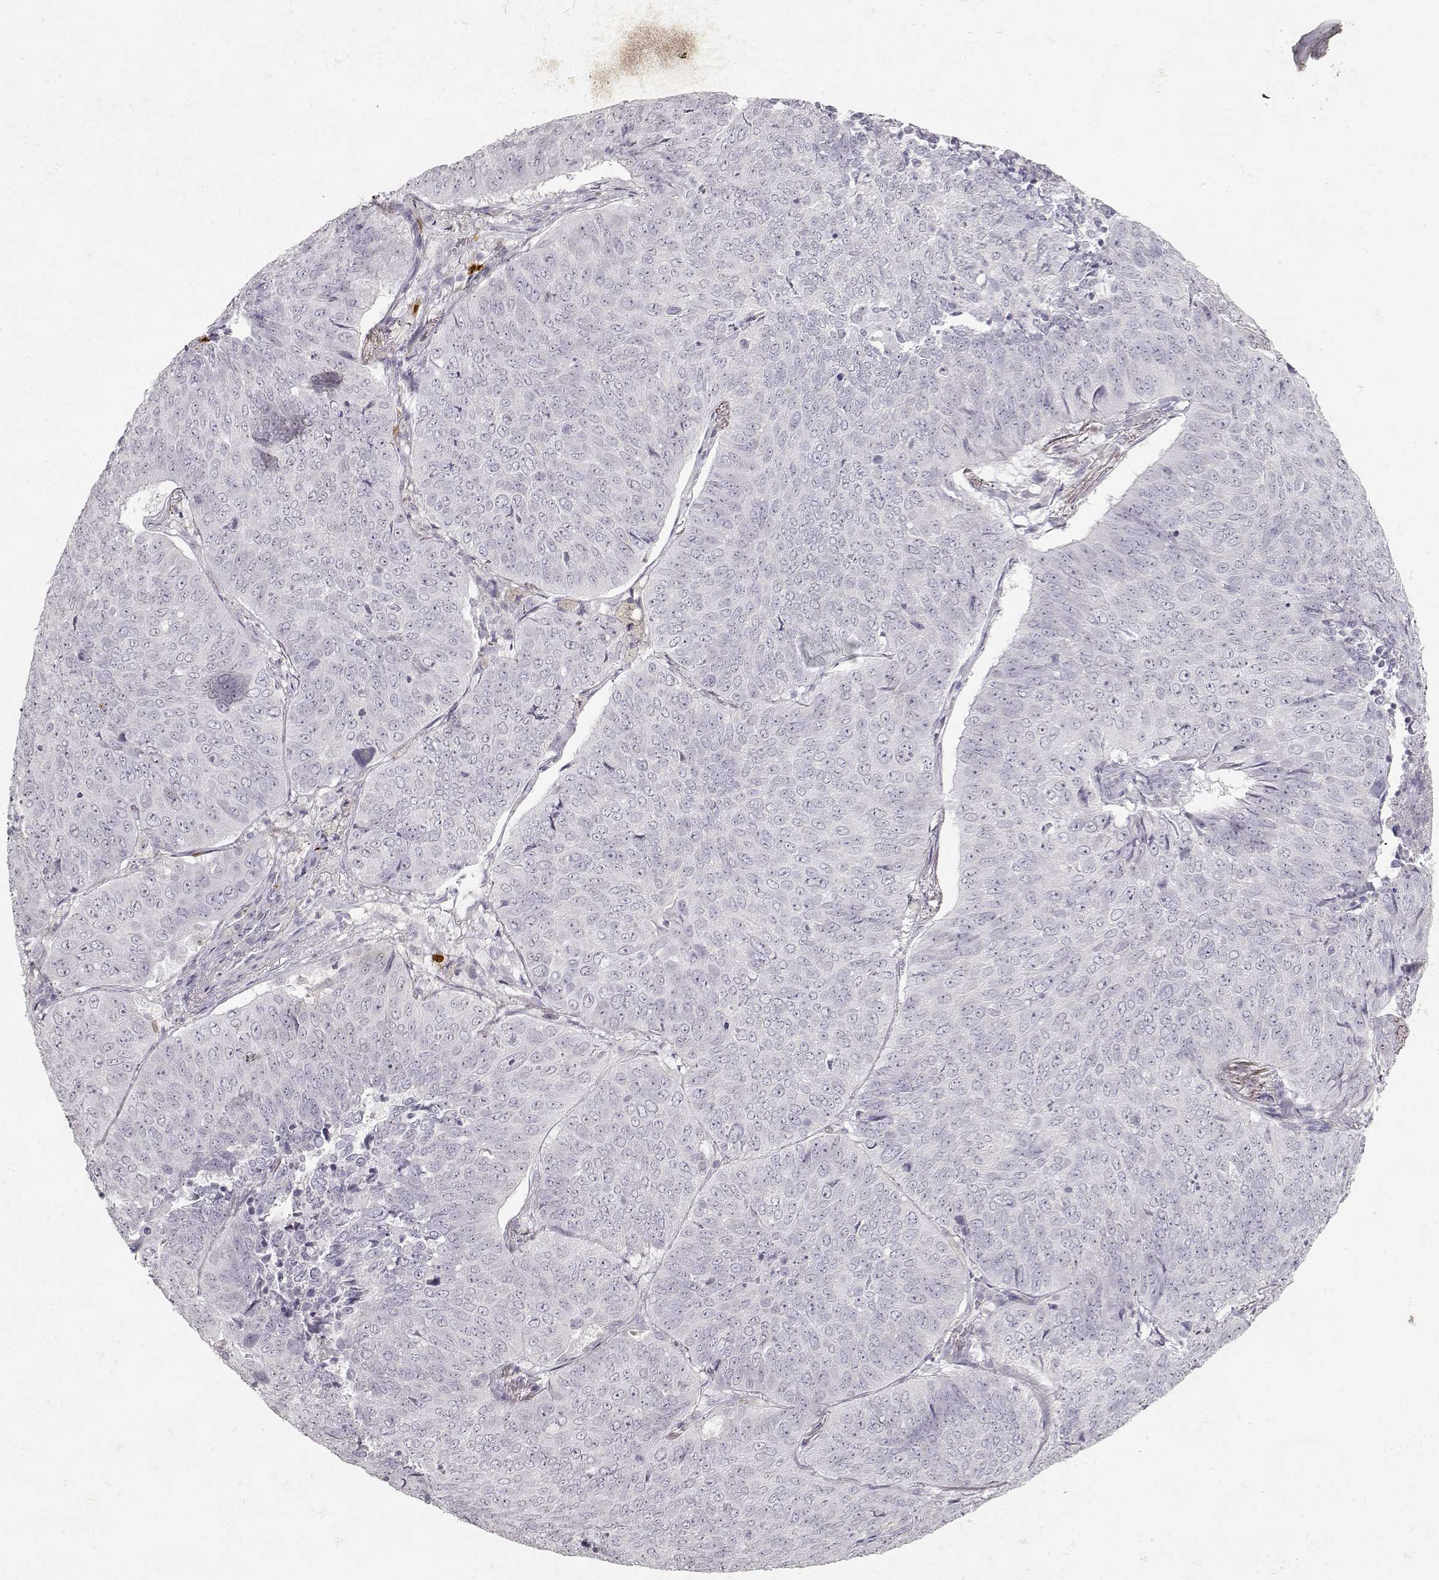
{"staining": {"intensity": "negative", "quantity": "none", "location": "none"}, "tissue": "lung cancer", "cell_type": "Tumor cells", "image_type": "cancer", "snomed": [{"axis": "morphology", "description": "Normal tissue, NOS"}, {"axis": "morphology", "description": "Squamous cell carcinoma, NOS"}, {"axis": "topography", "description": "Bronchus"}, {"axis": "topography", "description": "Lung"}], "caption": "Tumor cells are negative for protein expression in human squamous cell carcinoma (lung).", "gene": "S100B", "patient": {"sex": "male", "age": 64}}